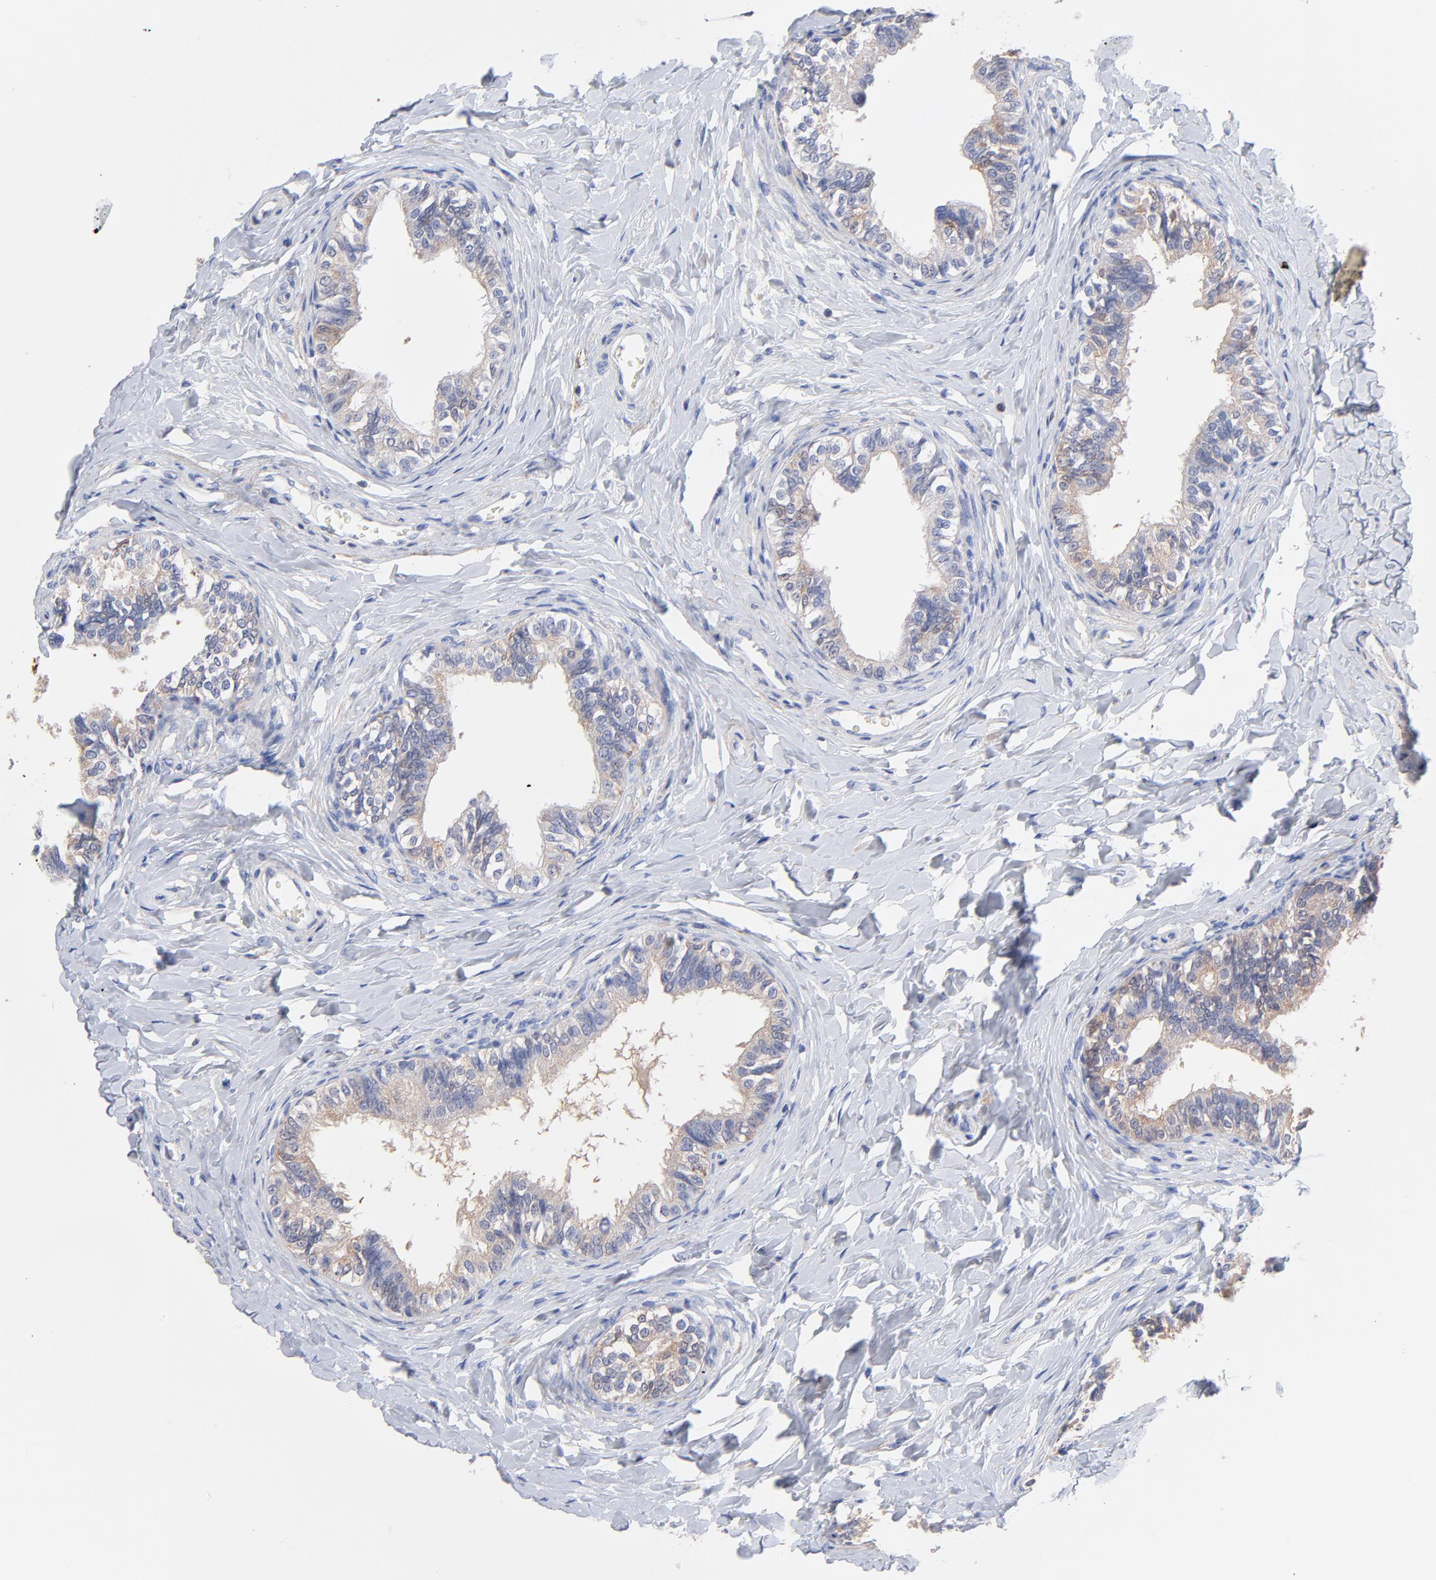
{"staining": {"intensity": "negative", "quantity": "none", "location": "none"}, "tissue": "epididymis", "cell_type": "Glandular cells", "image_type": "normal", "snomed": [{"axis": "morphology", "description": "Normal tissue, NOS"}, {"axis": "topography", "description": "Soft tissue"}, {"axis": "topography", "description": "Epididymis"}], "caption": "A photomicrograph of epididymis stained for a protein shows no brown staining in glandular cells.", "gene": "ASL", "patient": {"sex": "male", "age": 26}}